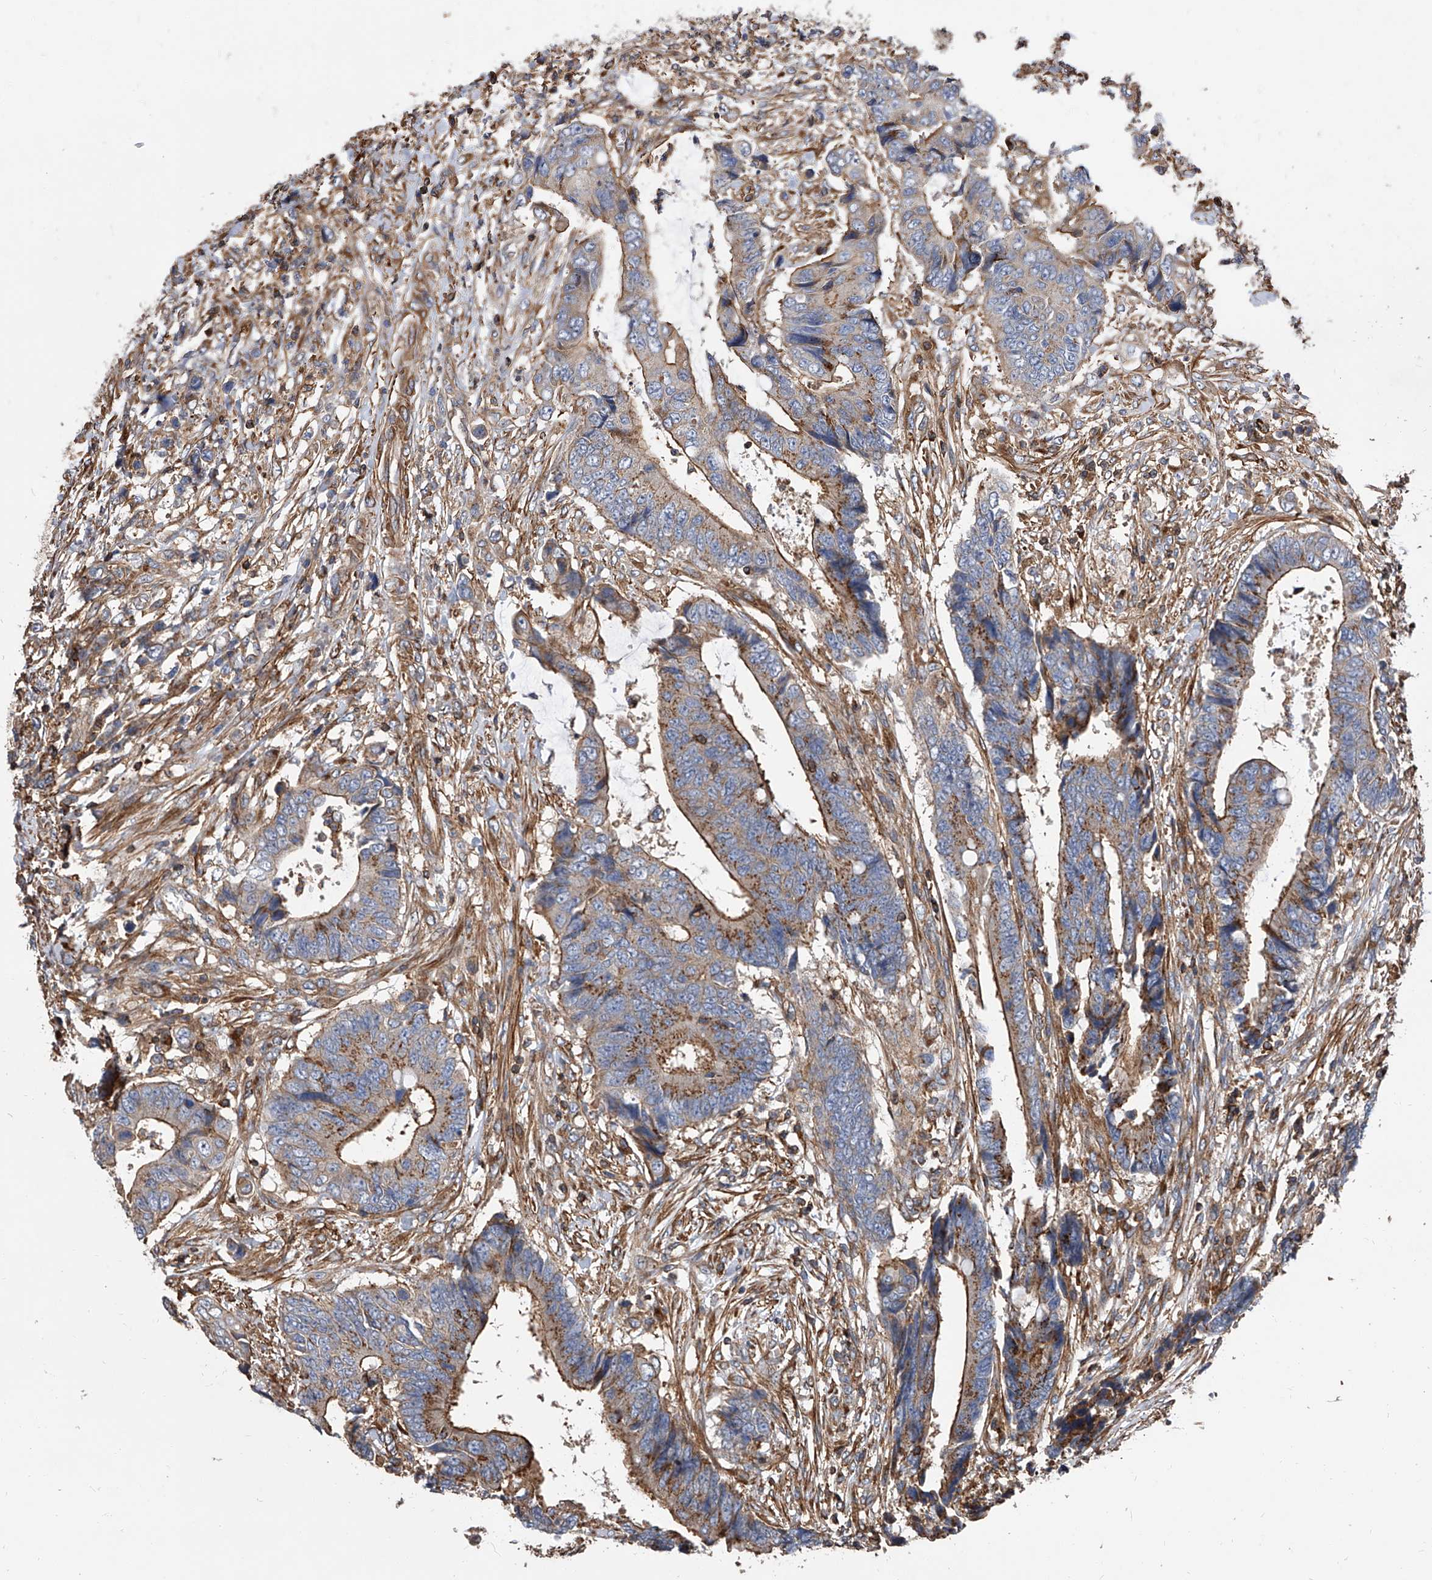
{"staining": {"intensity": "moderate", "quantity": ">75%", "location": "cytoplasmic/membranous"}, "tissue": "colorectal cancer", "cell_type": "Tumor cells", "image_type": "cancer", "snomed": [{"axis": "morphology", "description": "Adenocarcinoma, NOS"}, {"axis": "topography", "description": "Rectum"}], "caption": "Tumor cells reveal medium levels of moderate cytoplasmic/membranous expression in approximately >75% of cells in human adenocarcinoma (colorectal).", "gene": "PISD", "patient": {"sex": "male", "age": 84}}